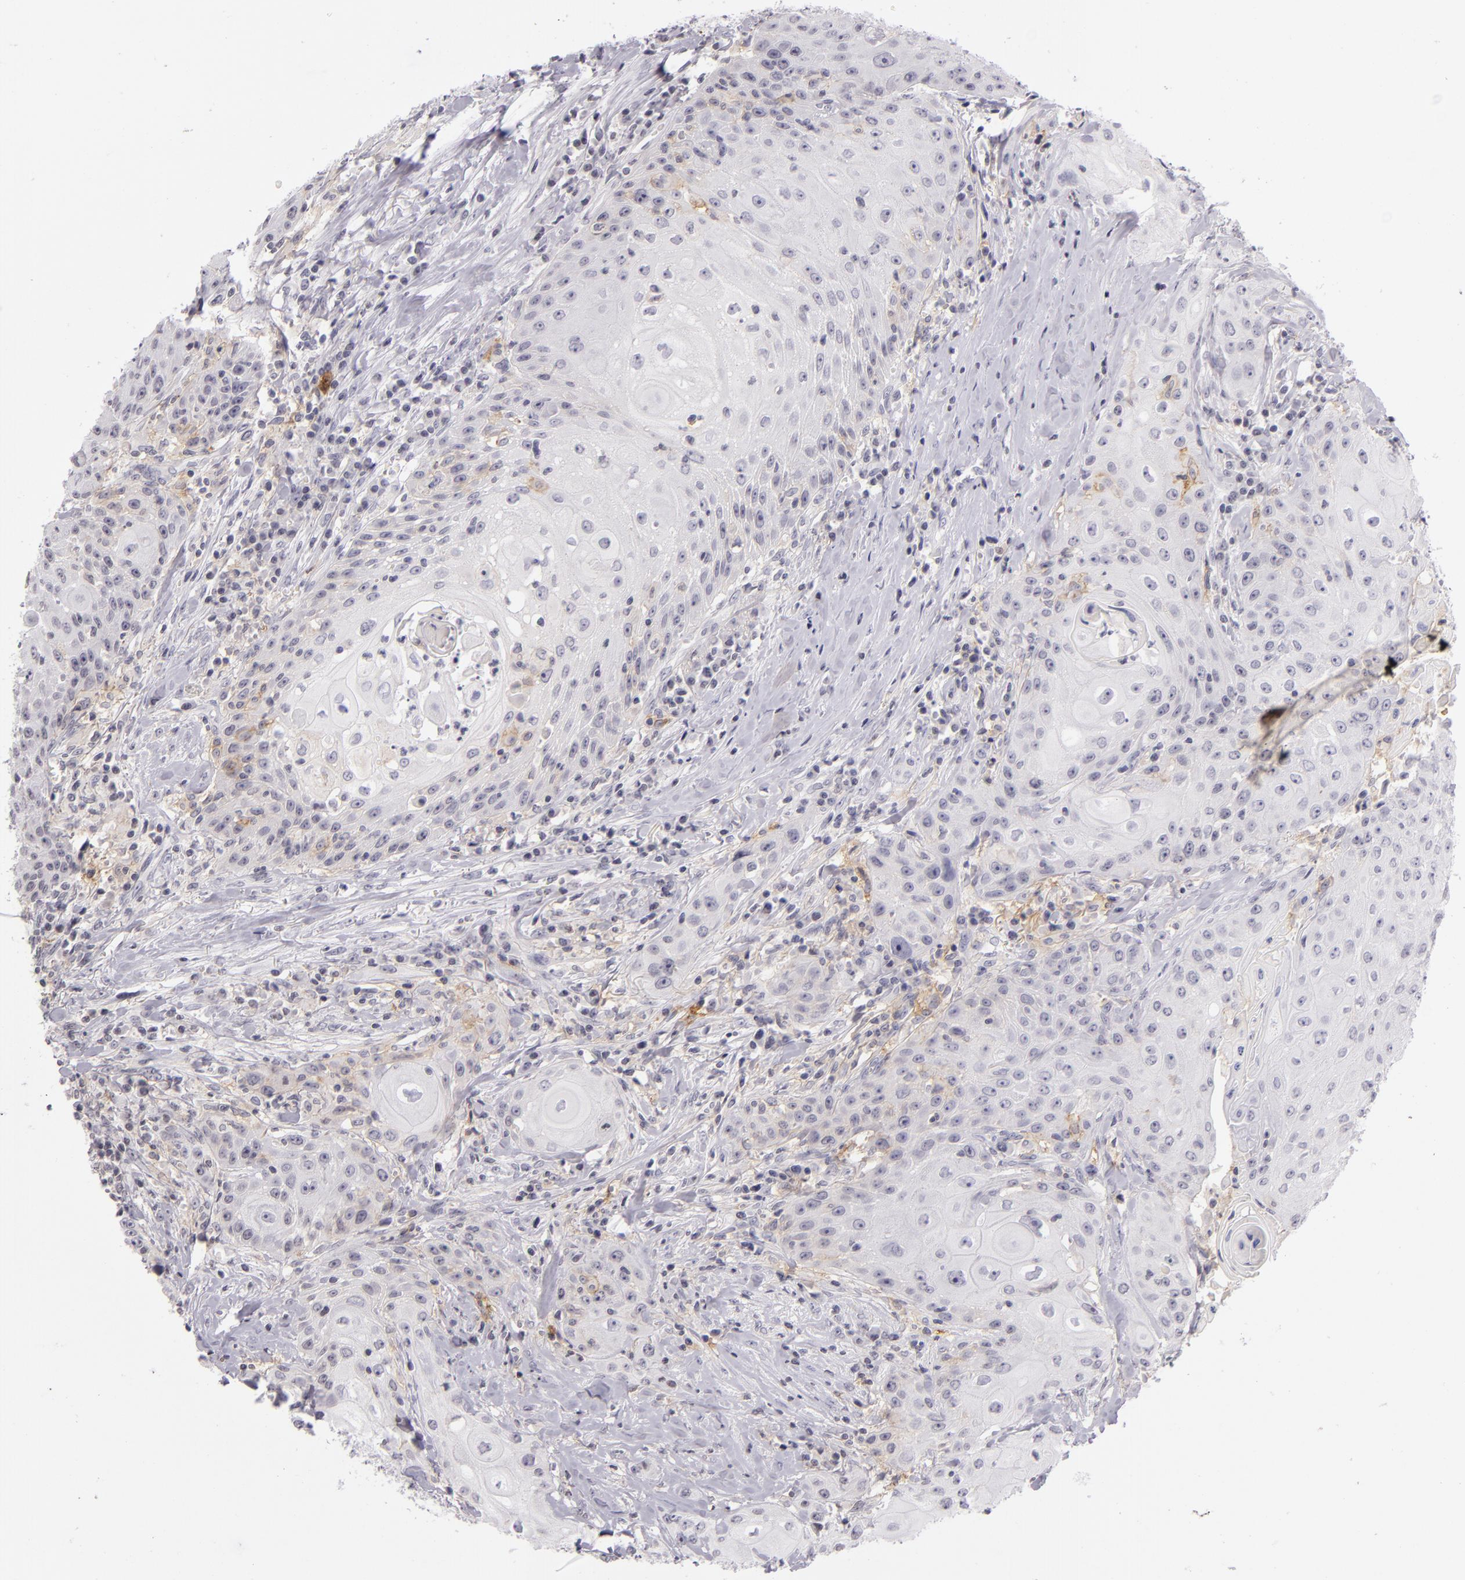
{"staining": {"intensity": "negative", "quantity": "none", "location": "none"}, "tissue": "head and neck cancer", "cell_type": "Tumor cells", "image_type": "cancer", "snomed": [{"axis": "morphology", "description": "Squamous cell carcinoma, NOS"}, {"axis": "topography", "description": "Oral tissue"}, {"axis": "topography", "description": "Head-Neck"}], "caption": "Immunohistochemical staining of head and neck squamous cell carcinoma exhibits no significant staining in tumor cells. Brightfield microscopy of immunohistochemistry stained with DAB (3,3'-diaminobenzidine) (brown) and hematoxylin (blue), captured at high magnification.", "gene": "CD40", "patient": {"sex": "female", "age": 82}}